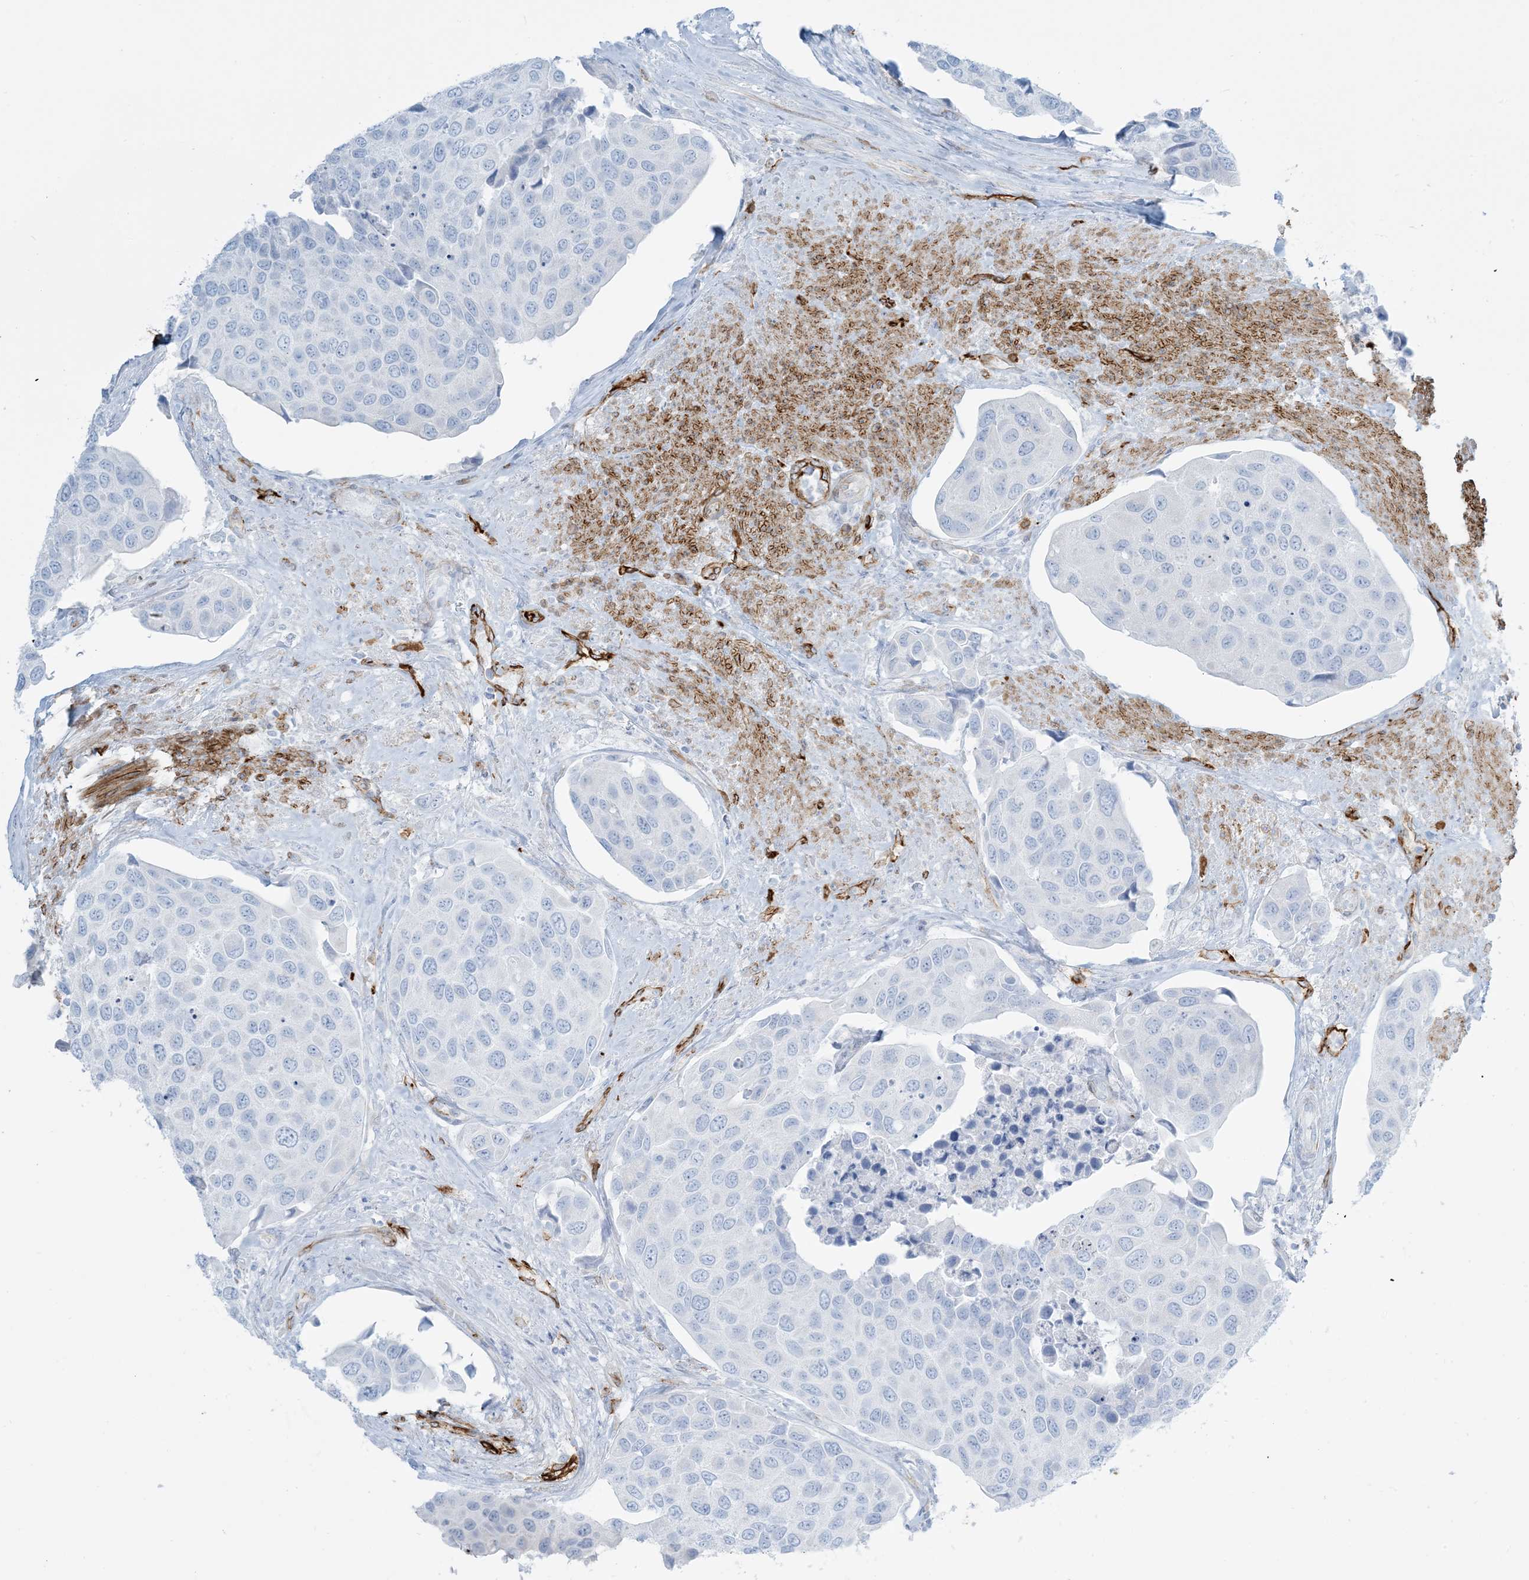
{"staining": {"intensity": "negative", "quantity": "none", "location": "none"}, "tissue": "urothelial cancer", "cell_type": "Tumor cells", "image_type": "cancer", "snomed": [{"axis": "morphology", "description": "Urothelial carcinoma, High grade"}, {"axis": "topography", "description": "Urinary bladder"}], "caption": "DAB (3,3'-diaminobenzidine) immunohistochemical staining of urothelial cancer exhibits no significant staining in tumor cells.", "gene": "EPS8L3", "patient": {"sex": "male", "age": 74}}